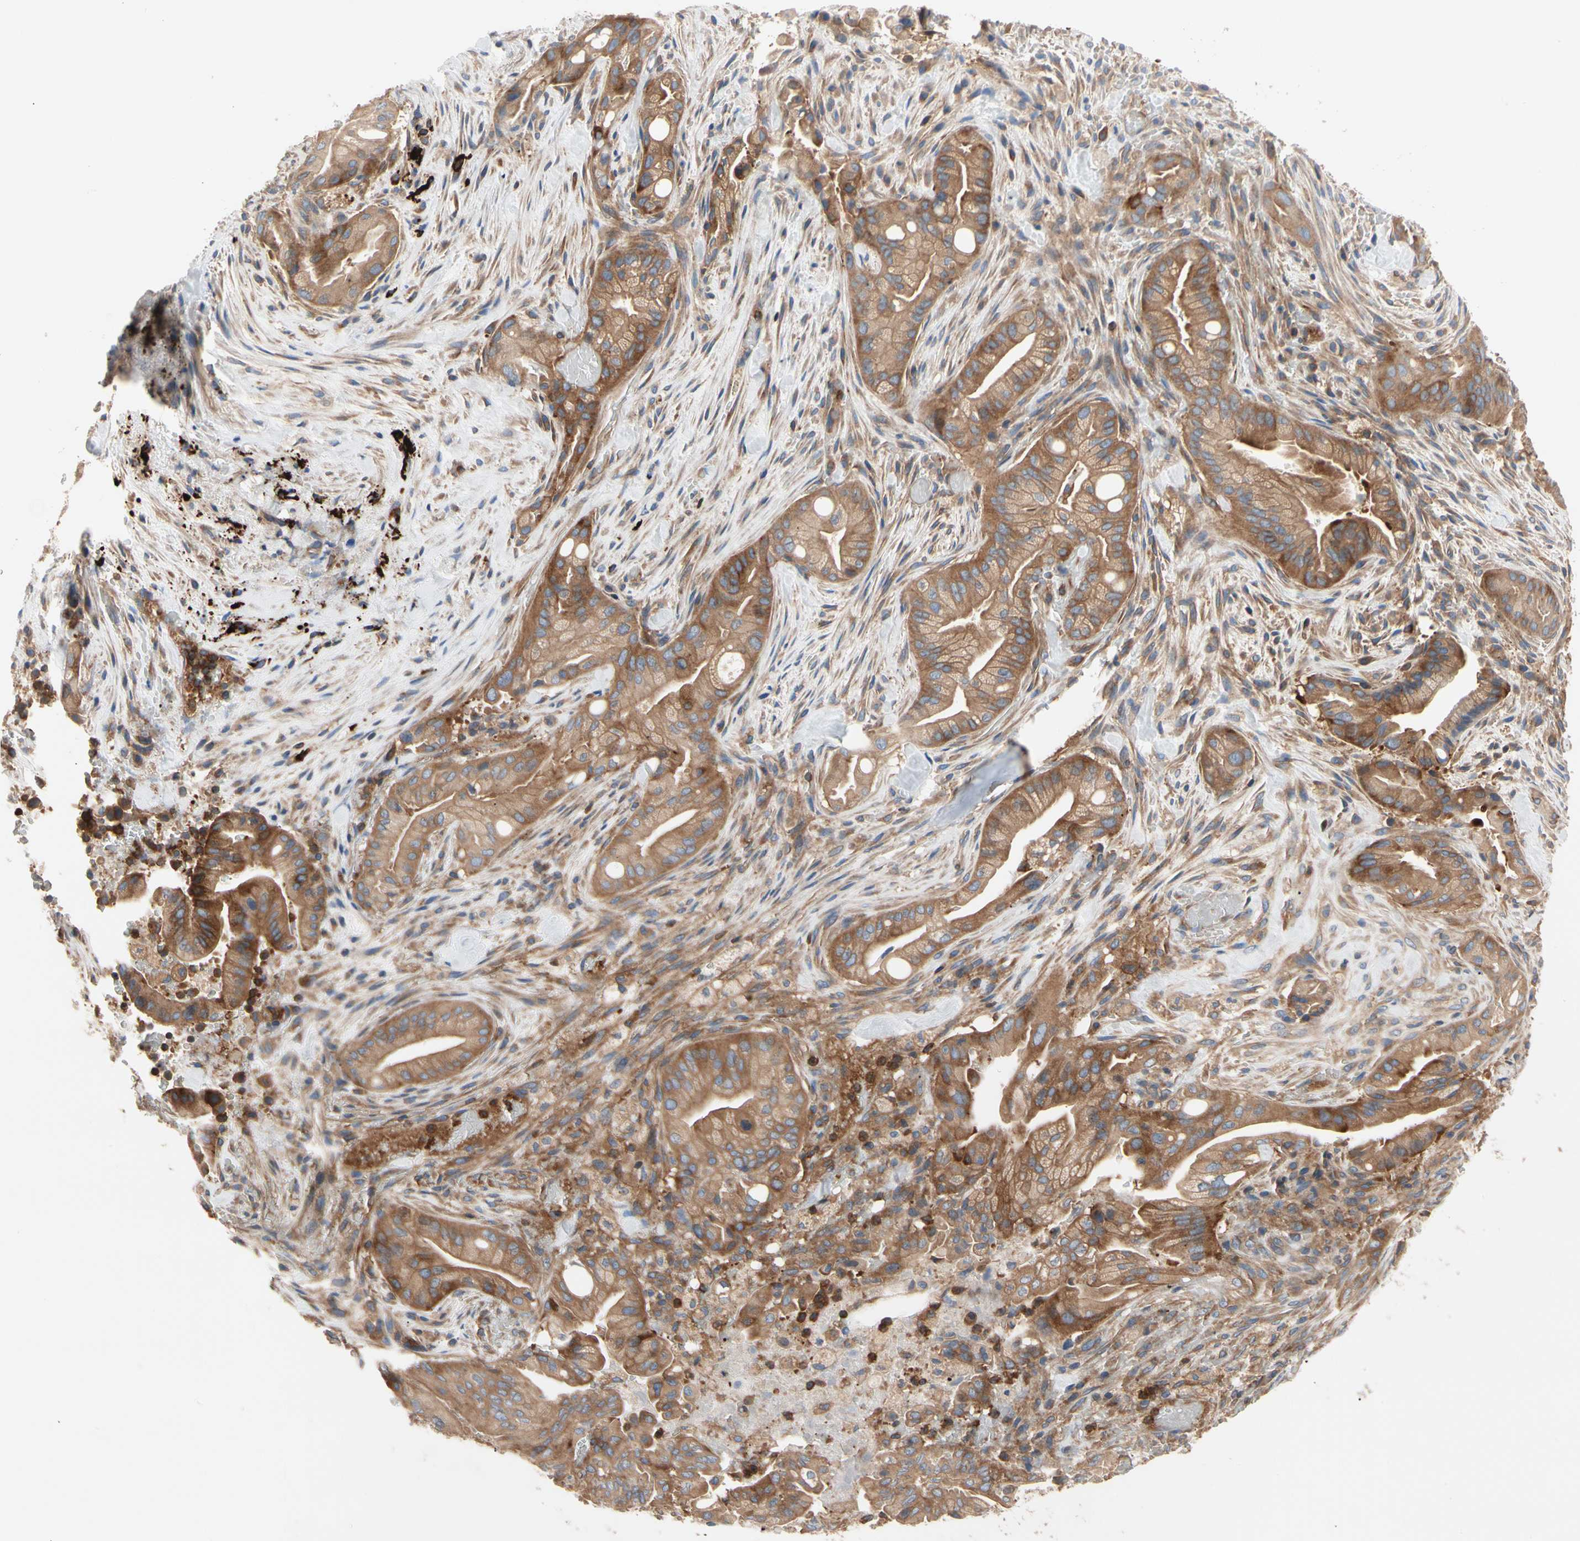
{"staining": {"intensity": "strong", "quantity": ">75%", "location": "cytoplasmic/membranous"}, "tissue": "liver cancer", "cell_type": "Tumor cells", "image_type": "cancer", "snomed": [{"axis": "morphology", "description": "Cholangiocarcinoma"}, {"axis": "topography", "description": "Liver"}], "caption": "Protein positivity by IHC reveals strong cytoplasmic/membranous positivity in approximately >75% of tumor cells in liver cholangiocarcinoma.", "gene": "ROCK1", "patient": {"sex": "female", "age": 68}}